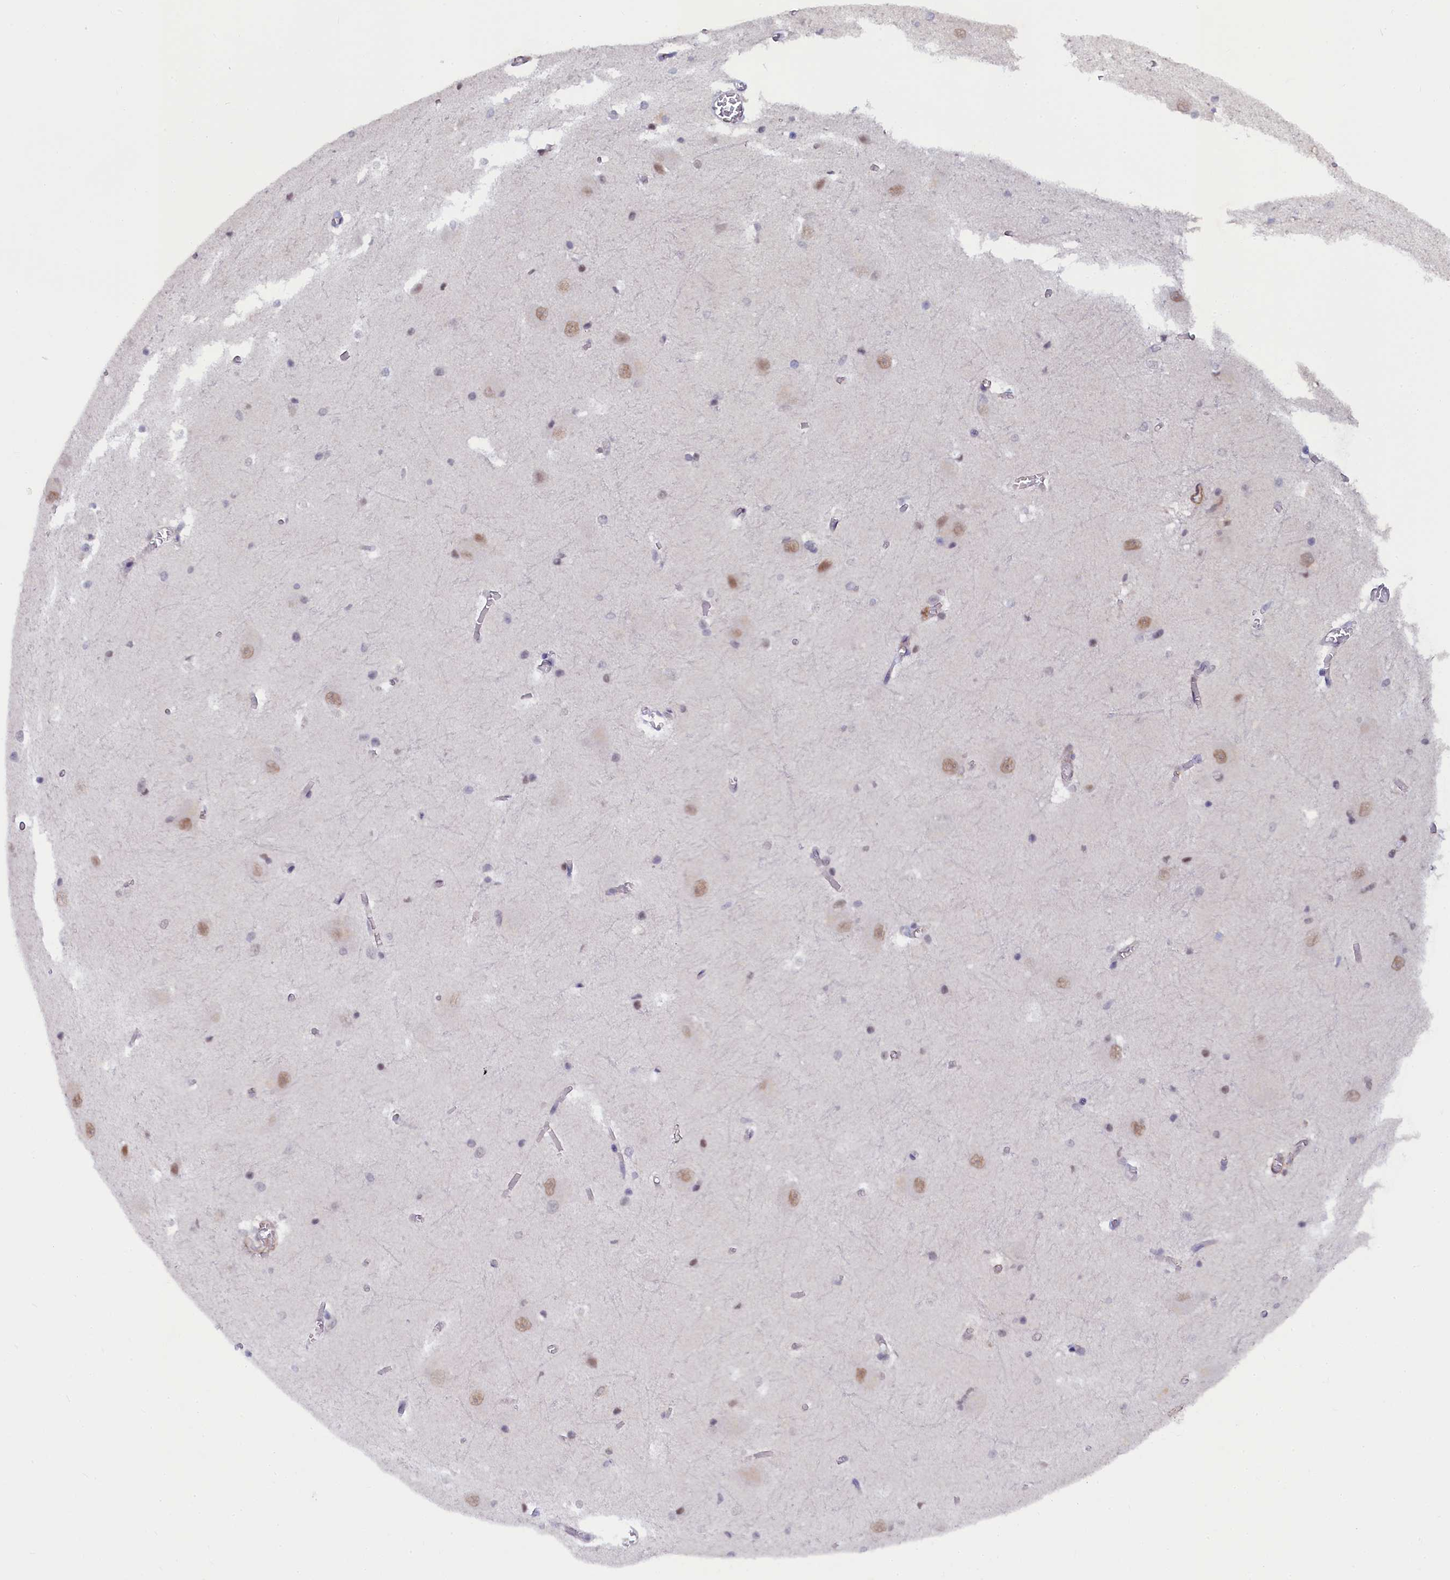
{"staining": {"intensity": "negative", "quantity": "none", "location": "none"}, "tissue": "caudate", "cell_type": "Glial cells", "image_type": "normal", "snomed": [{"axis": "morphology", "description": "Normal tissue, NOS"}, {"axis": "topography", "description": "Lateral ventricle wall"}], "caption": "A histopathology image of caudate stained for a protein displays no brown staining in glial cells. (DAB immunohistochemistry visualized using brightfield microscopy, high magnification).", "gene": "INTS14", "patient": {"sex": "male", "age": 37}}